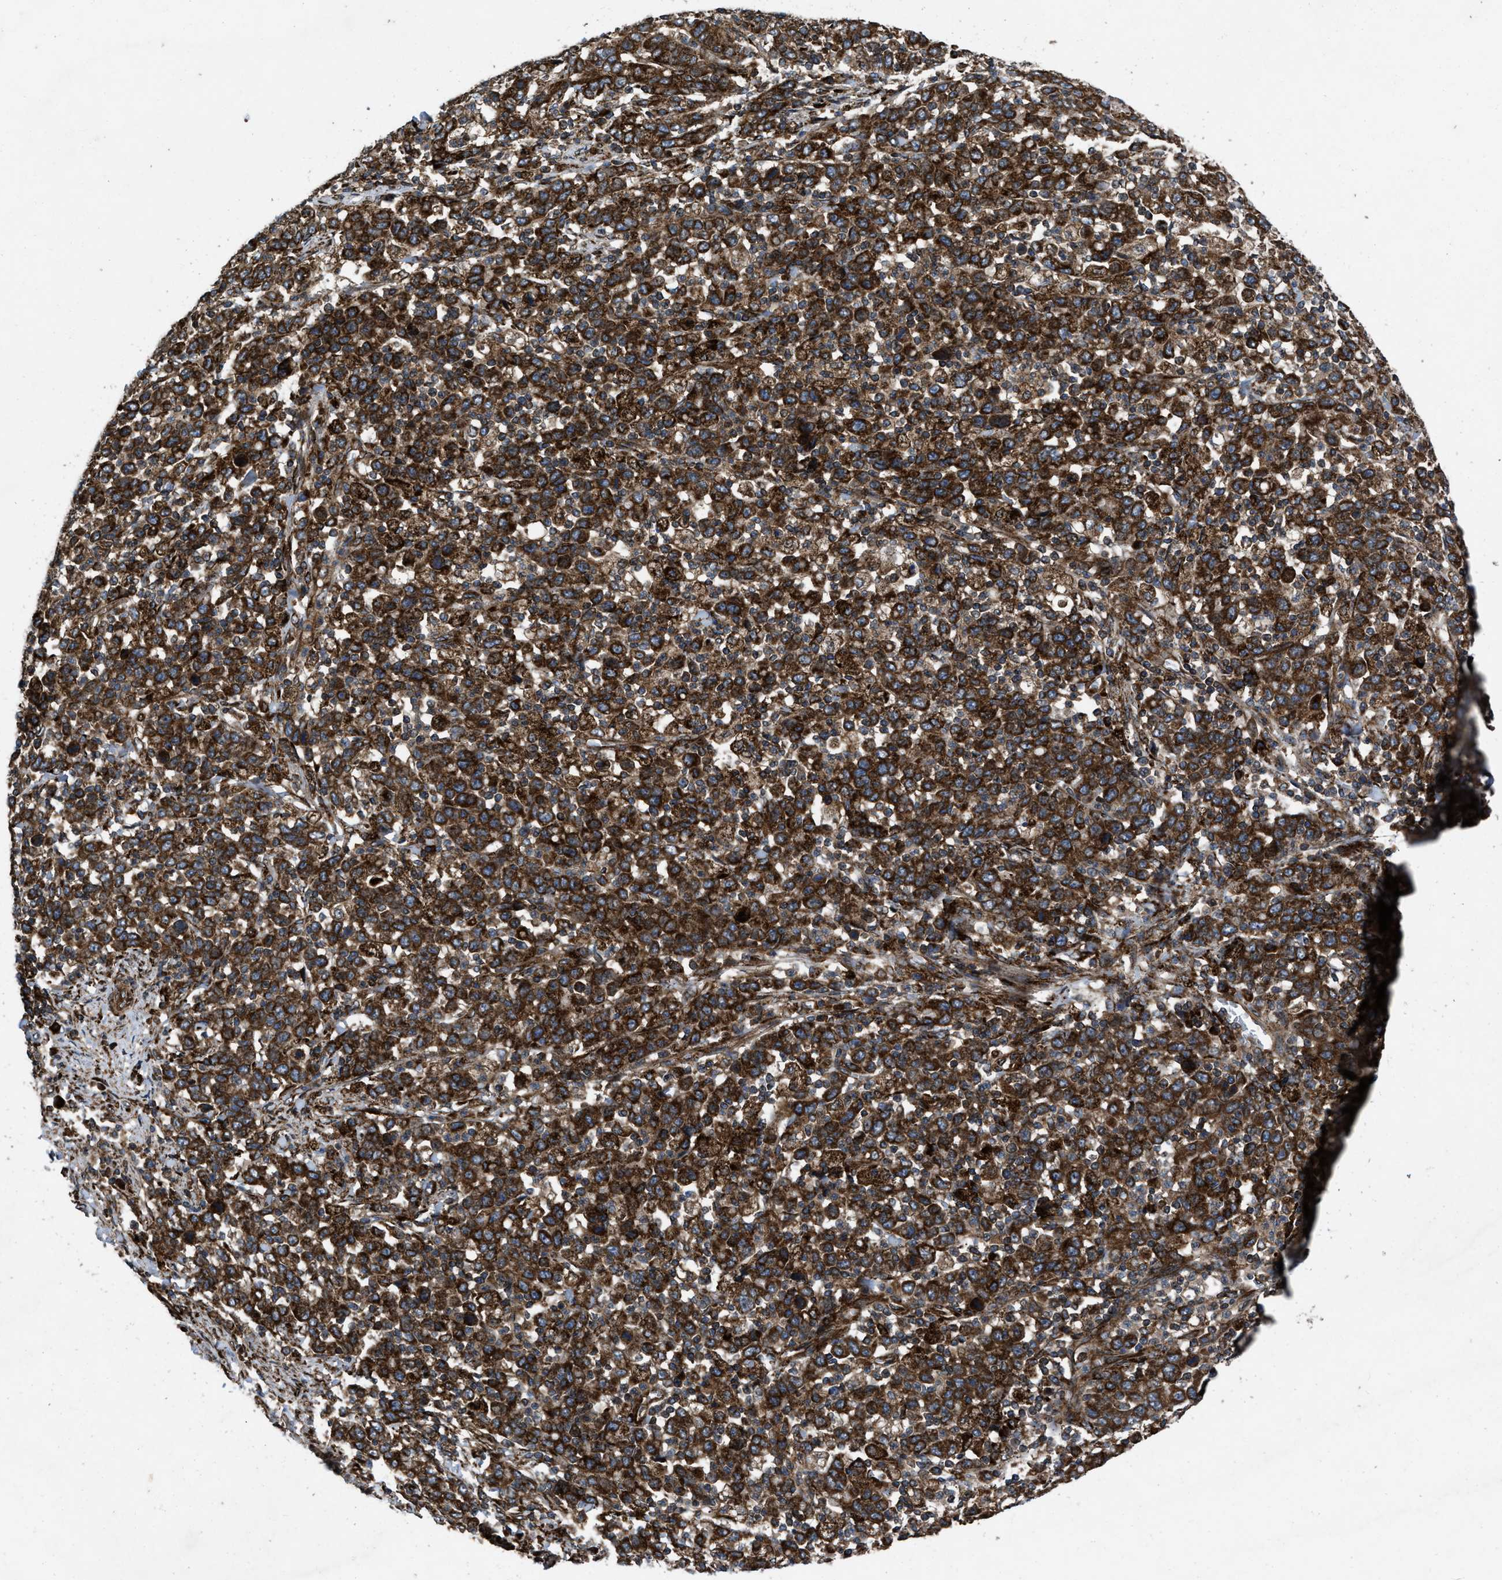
{"staining": {"intensity": "strong", "quantity": ">75%", "location": "cytoplasmic/membranous"}, "tissue": "stomach cancer", "cell_type": "Tumor cells", "image_type": "cancer", "snomed": [{"axis": "morphology", "description": "Adenocarcinoma, NOS"}, {"axis": "topography", "description": "Stomach, upper"}], "caption": "Tumor cells reveal high levels of strong cytoplasmic/membranous staining in approximately >75% of cells in human adenocarcinoma (stomach). (Brightfield microscopy of DAB IHC at high magnification).", "gene": "PER3", "patient": {"sex": "male", "age": 69}}